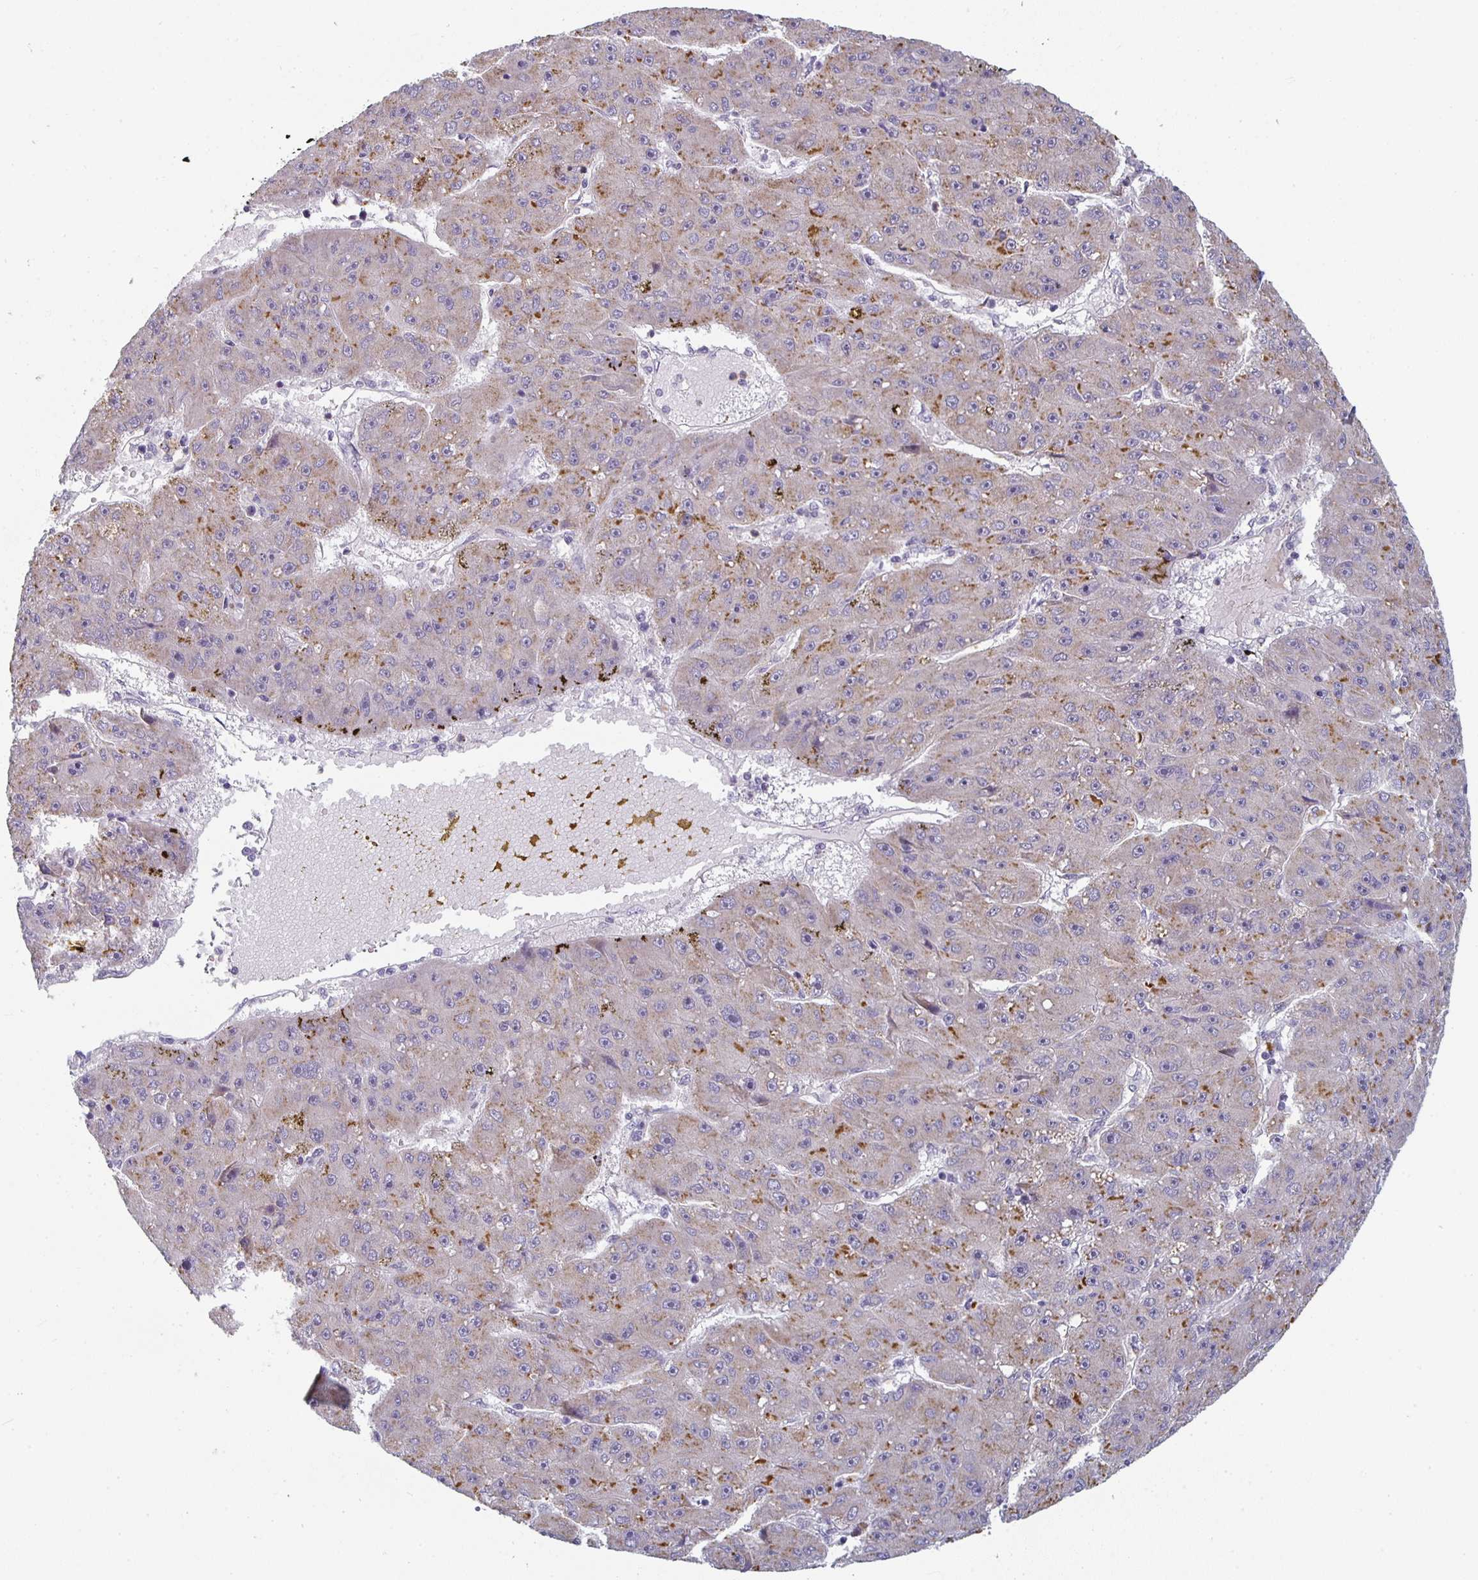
{"staining": {"intensity": "moderate", "quantity": "25%-75%", "location": "cytoplasmic/membranous"}, "tissue": "liver cancer", "cell_type": "Tumor cells", "image_type": "cancer", "snomed": [{"axis": "morphology", "description": "Carcinoma, Hepatocellular, NOS"}, {"axis": "topography", "description": "Liver"}], "caption": "Immunohistochemical staining of liver hepatocellular carcinoma exhibits medium levels of moderate cytoplasmic/membranous protein staining in about 25%-75% of tumor cells.", "gene": "CTHRC1", "patient": {"sex": "male", "age": 67}}